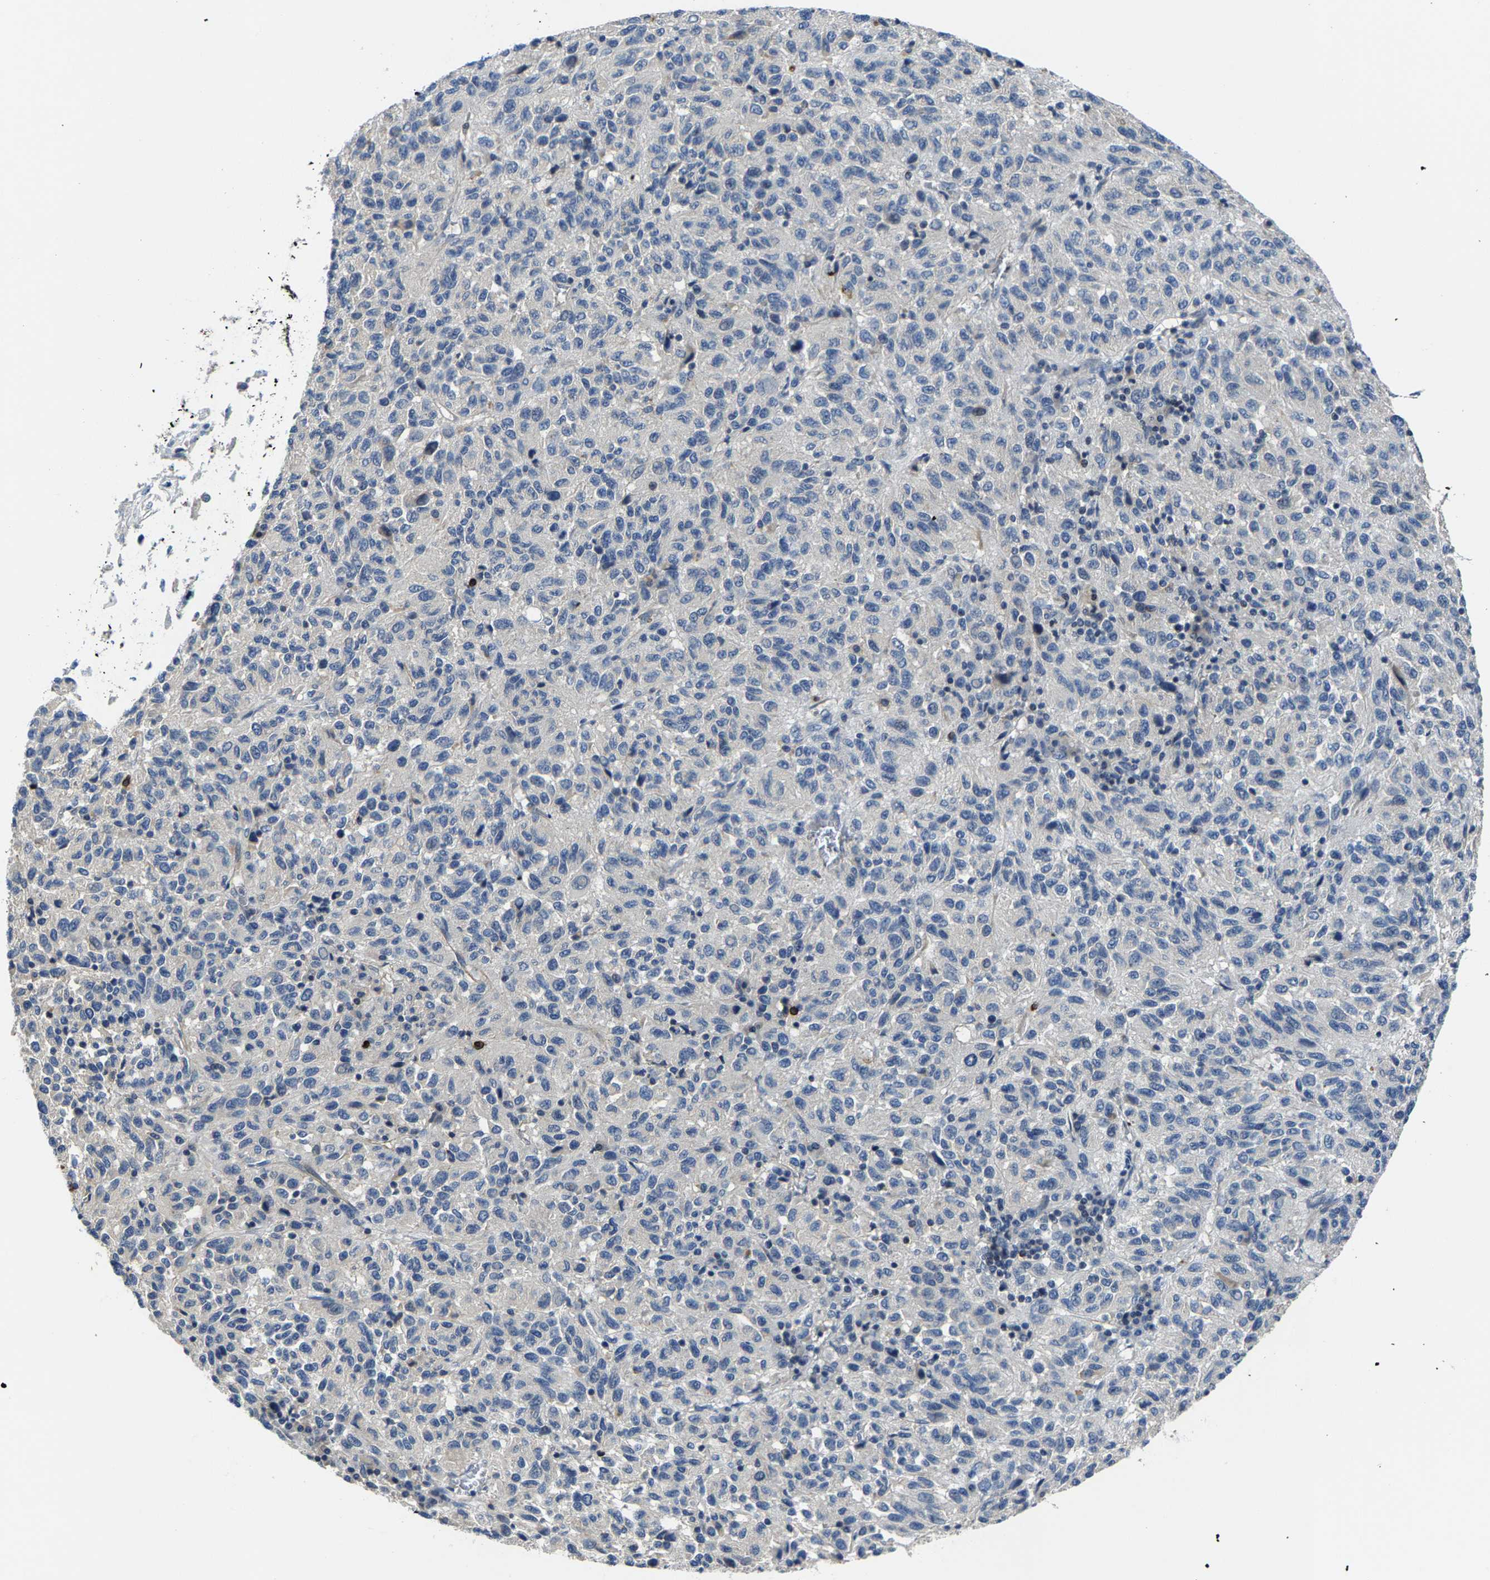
{"staining": {"intensity": "negative", "quantity": "none", "location": "none"}, "tissue": "melanoma", "cell_type": "Tumor cells", "image_type": "cancer", "snomed": [{"axis": "morphology", "description": "Malignant melanoma, Metastatic site"}, {"axis": "topography", "description": "Lung"}], "caption": "IHC image of neoplastic tissue: human malignant melanoma (metastatic site) stained with DAB exhibits no significant protein positivity in tumor cells.", "gene": "AGBL3", "patient": {"sex": "male", "age": 64}}